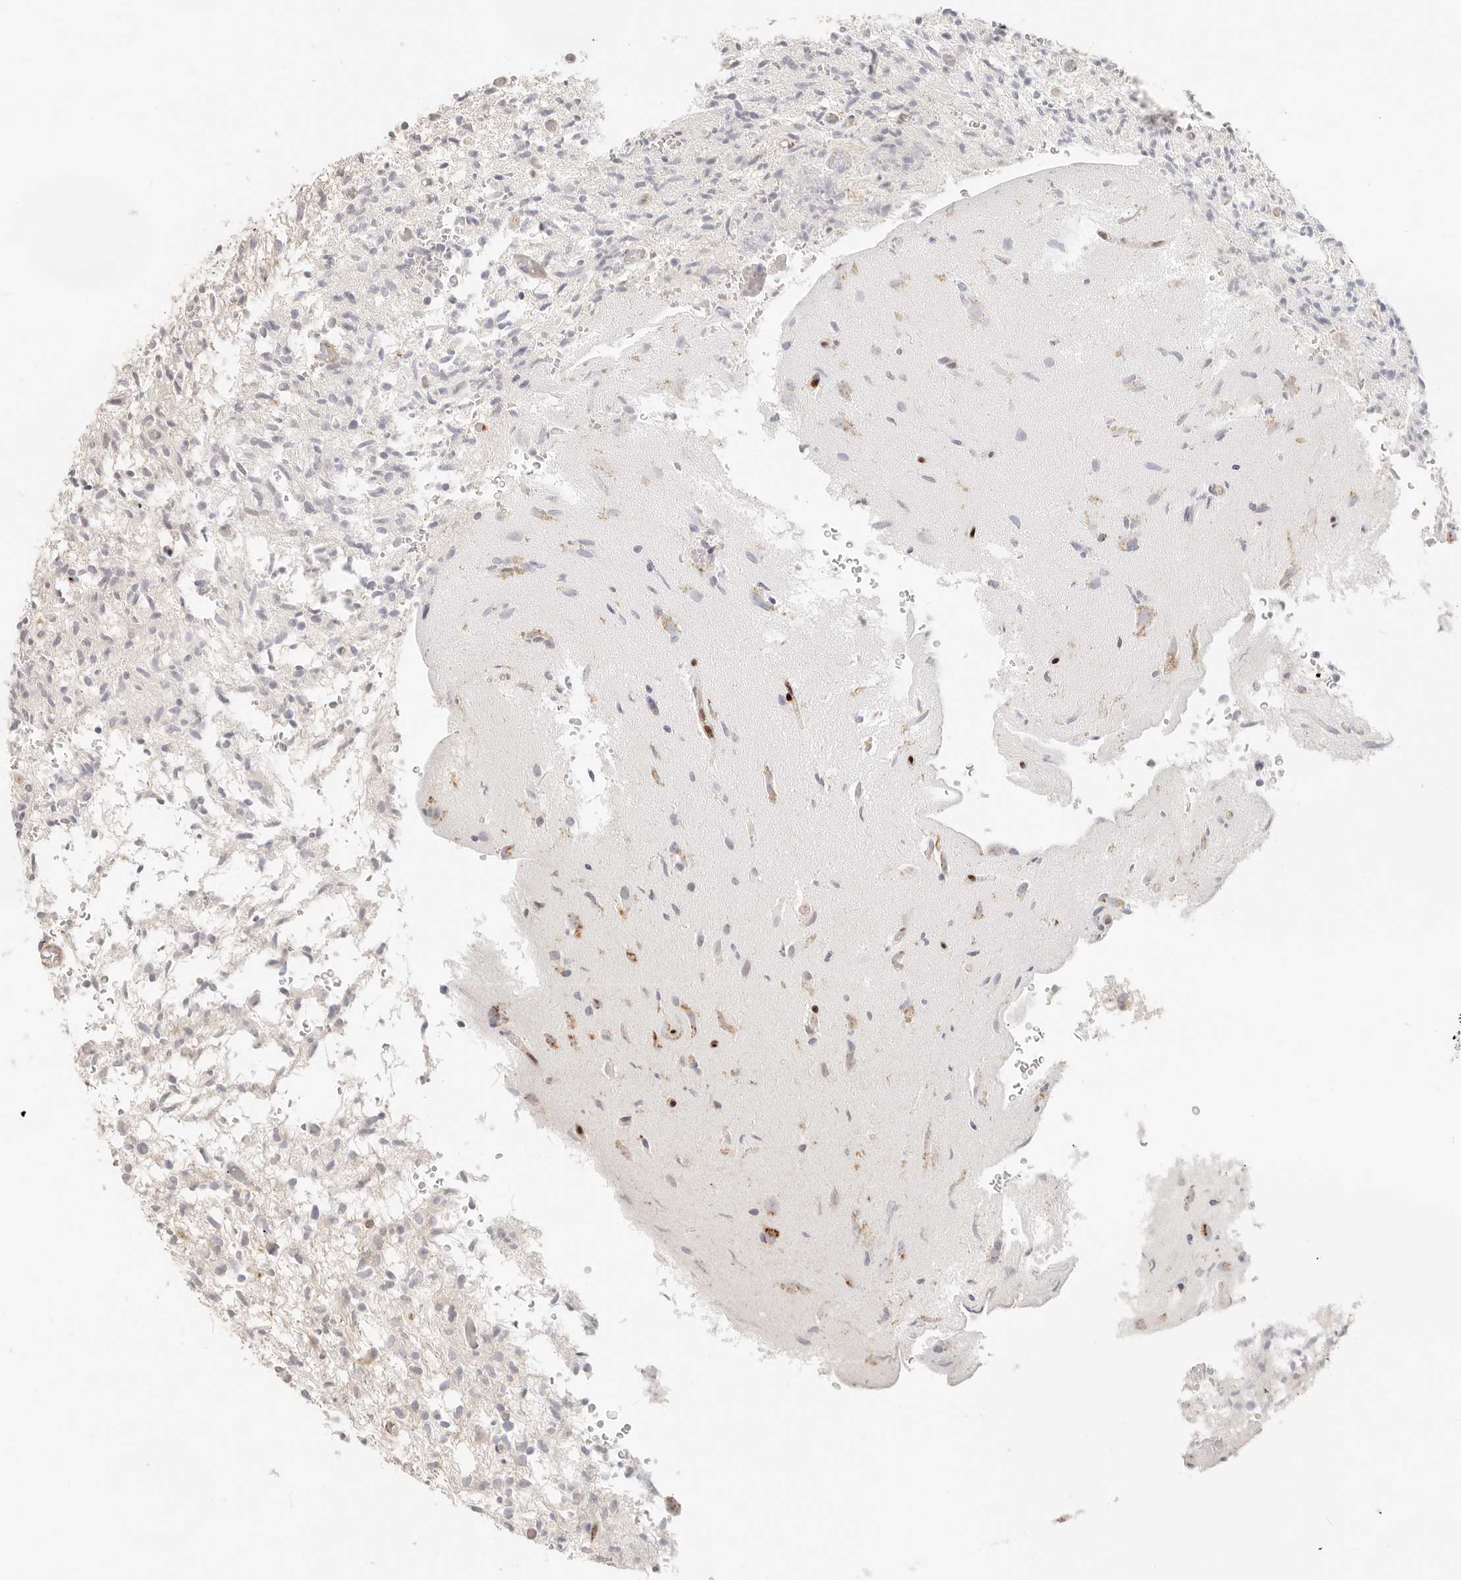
{"staining": {"intensity": "moderate", "quantity": "25%-75%", "location": "cytoplasmic/membranous"}, "tissue": "glioma", "cell_type": "Tumor cells", "image_type": "cancer", "snomed": [{"axis": "morphology", "description": "Glioma, malignant, High grade"}, {"axis": "topography", "description": "Brain"}], "caption": "Protein analysis of malignant high-grade glioma tissue shows moderate cytoplasmic/membranous expression in about 25%-75% of tumor cells. The staining is performed using DAB brown chromogen to label protein expression. The nuclei are counter-stained blue using hematoxylin.", "gene": "SASS6", "patient": {"sex": "female", "age": 57}}